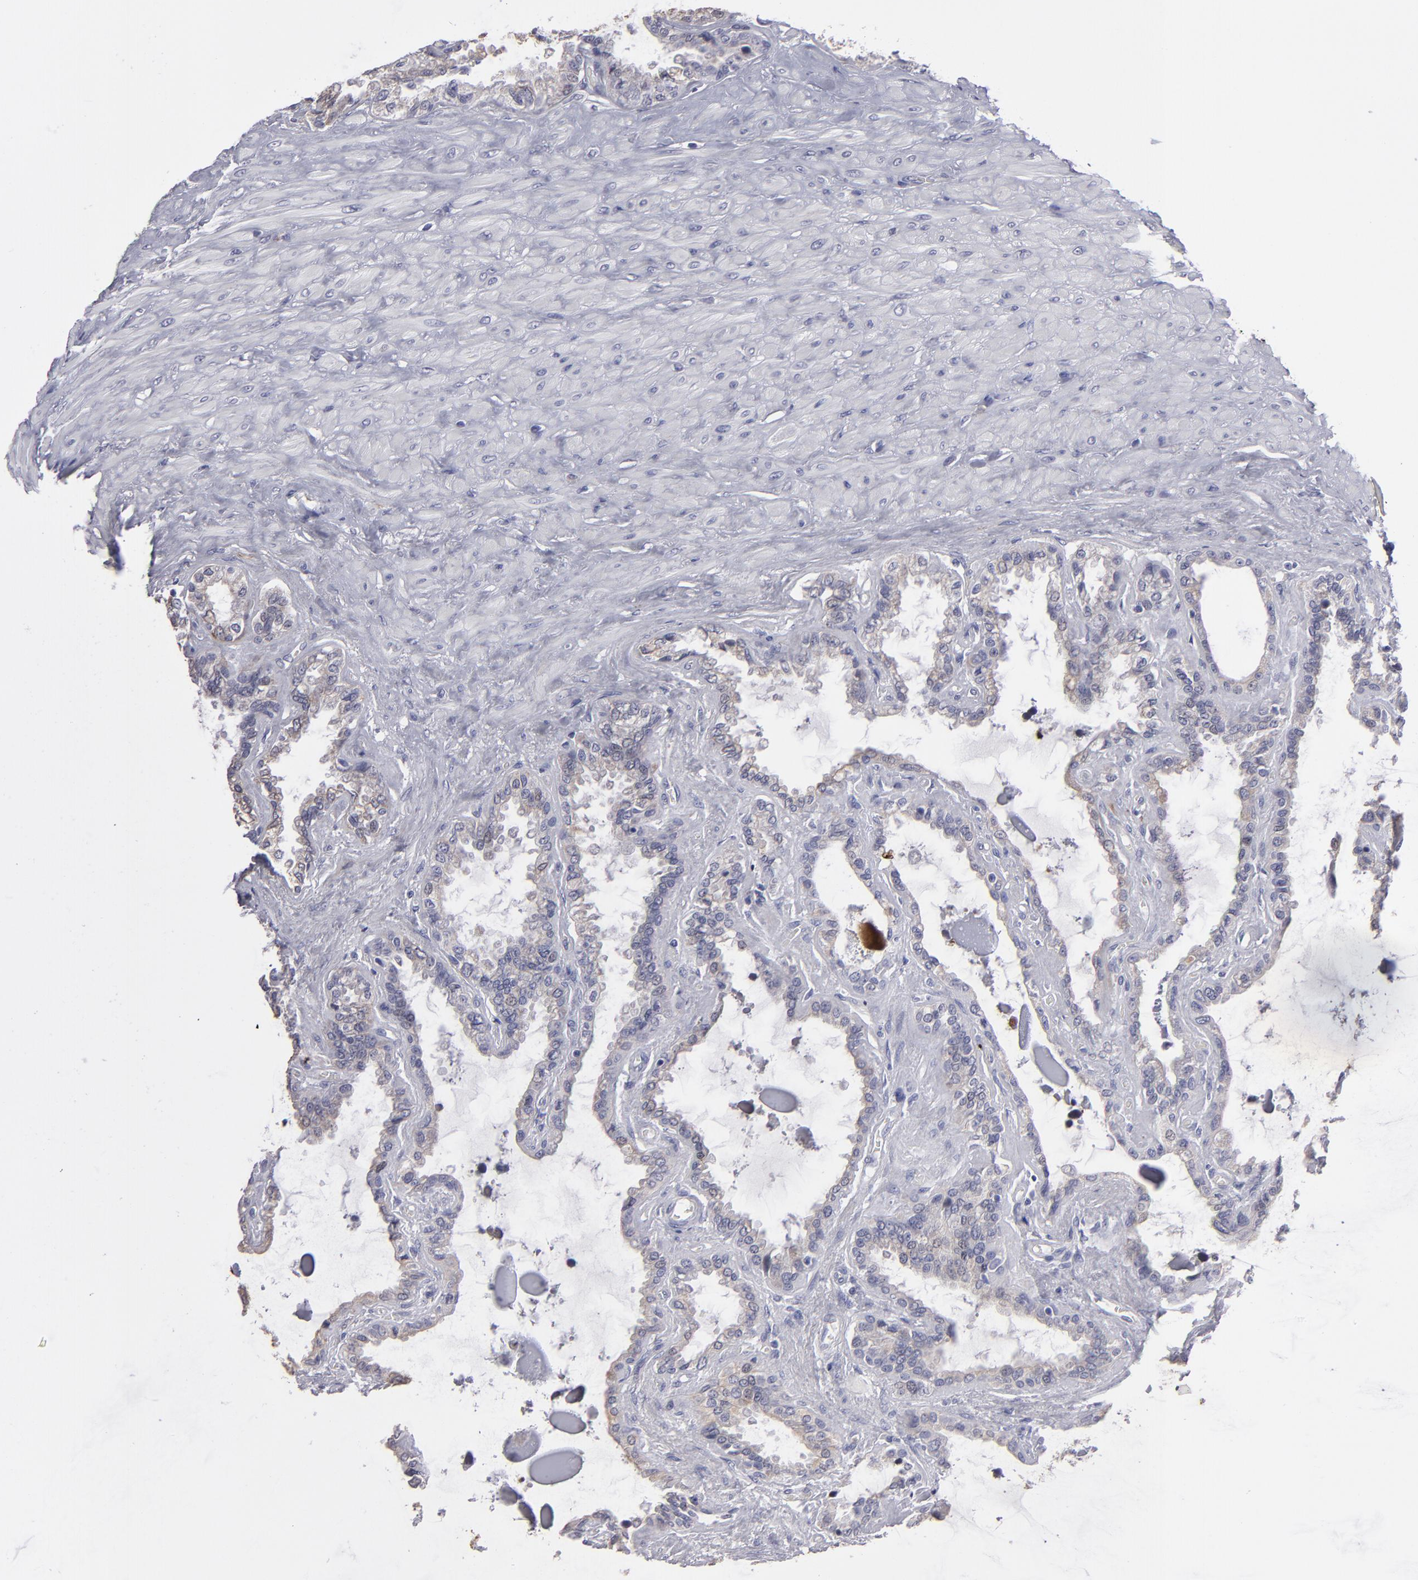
{"staining": {"intensity": "weak", "quantity": "<25%", "location": "cytoplasmic/membranous"}, "tissue": "seminal vesicle", "cell_type": "Glandular cells", "image_type": "normal", "snomed": [{"axis": "morphology", "description": "Normal tissue, NOS"}, {"axis": "morphology", "description": "Inflammation, NOS"}, {"axis": "topography", "description": "Urinary bladder"}, {"axis": "topography", "description": "Prostate"}, {"axis": "topography", "description": "Seminal veicle"}], "caption": "The micrograph demonstrates no significant staining in glandular cells of seminal vesicle.", "gene": "ZNF175", "patient": {"sex": "male", "age": 82}}